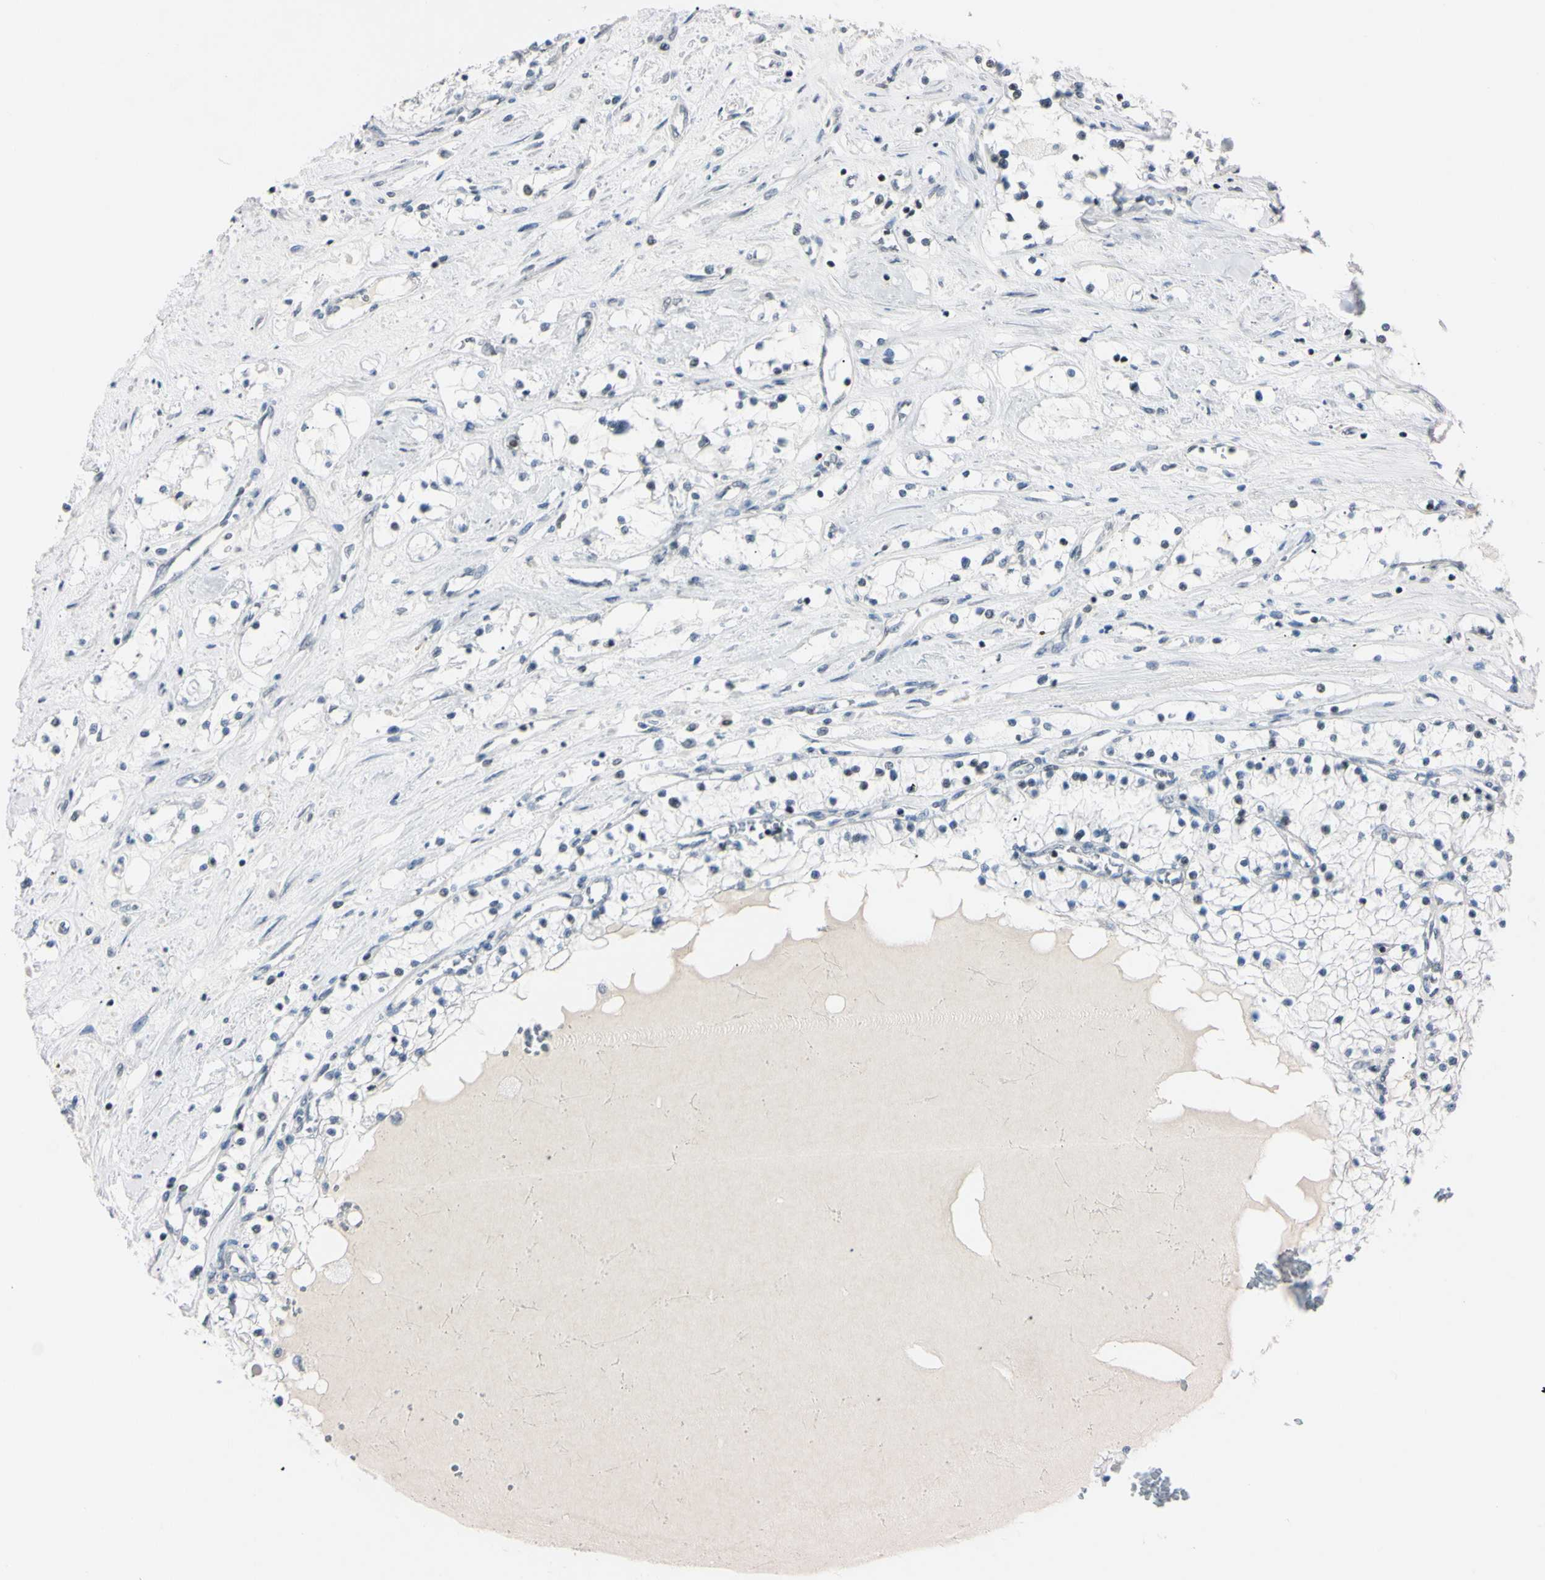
{"staining": {"intensity": "negative", "quantity": "none", "location": "none"}, "tissue": "renal cancer", "cell_type": "Tumor cells", "image_type": "cancer", "snomed": [{"axis": "morphology", "description": "Adenocarcinoma, NOS"}, {"axis": "topography", "description": "Kidney"}], "caption": "Immunohistochemical staining of adenocarcinoma (renal) demonstrates no significant staining in tumor cells.", "gene": "C1orf174", "patient": {"sex": "male", "age": 68}}